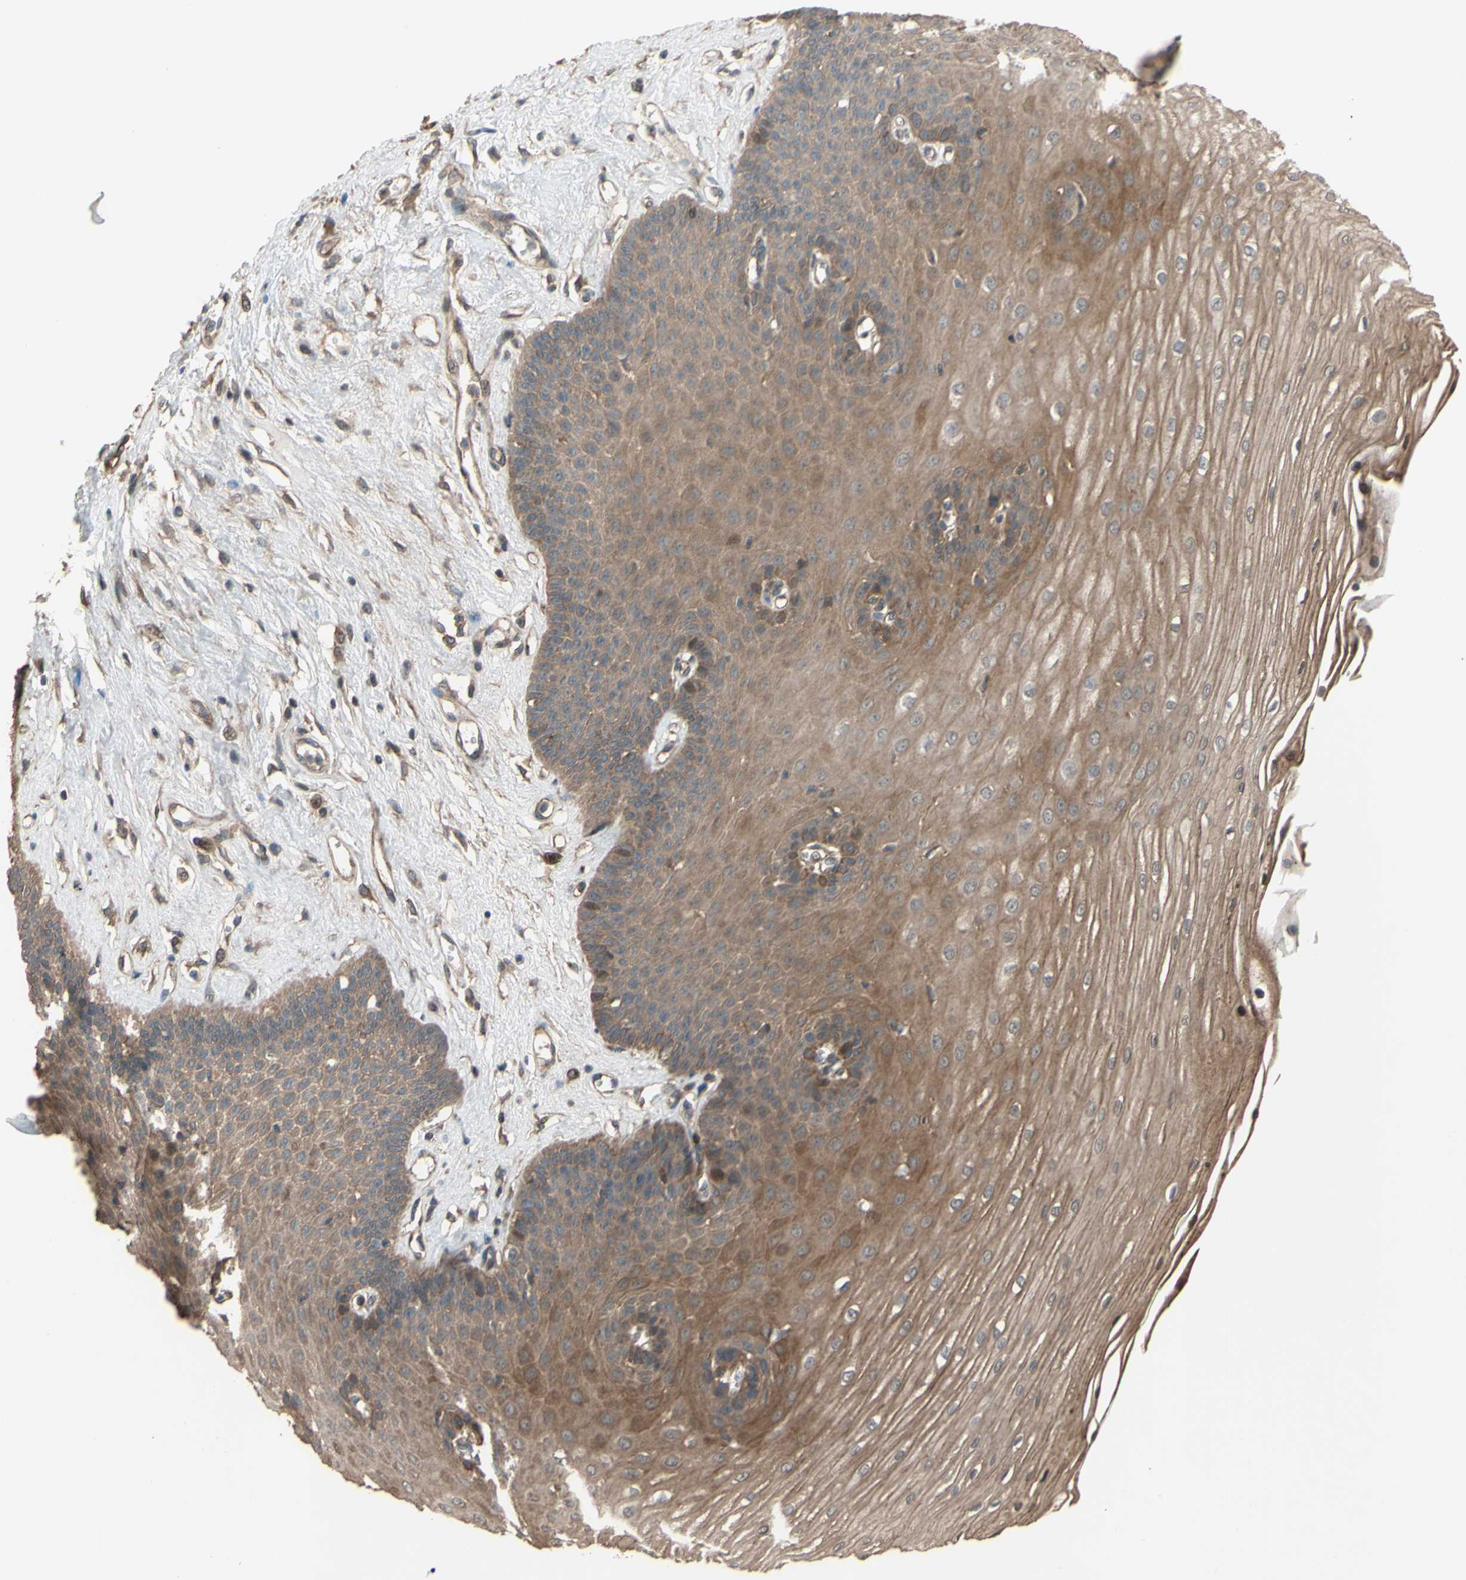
{"staining": {"intensity": "moderate", "quantity": ">75%", "location": "cytoplasmic/membranous"}, "tissue": "esophagus", "cell_type": "Squamous epithelial cells", "image_type": "normal", "snomed": [{"axis": "morphology", "description": "Normal tissue, NOS"}, {"axis": "morphology", "description": "Squamous cell carcinoma, NOS"}, {"axis": "topography", "description": "Esophagus"}], "caption": "An immunohistochemistry (IHC) histopathology image of unremarkable tissue is shown. Protein staining in brown highlights moderate cytoplasmic/membranous positivity in esophagus within squamous epithelial cells. (Stains: DAB (3,3'-diaminobenzidine) in brown, nuclei in blue, Microscopy: brightfield microscopy at high magnification).", "gene": "SHROOM4", "patient": {"sex": "male", "age": 65}}